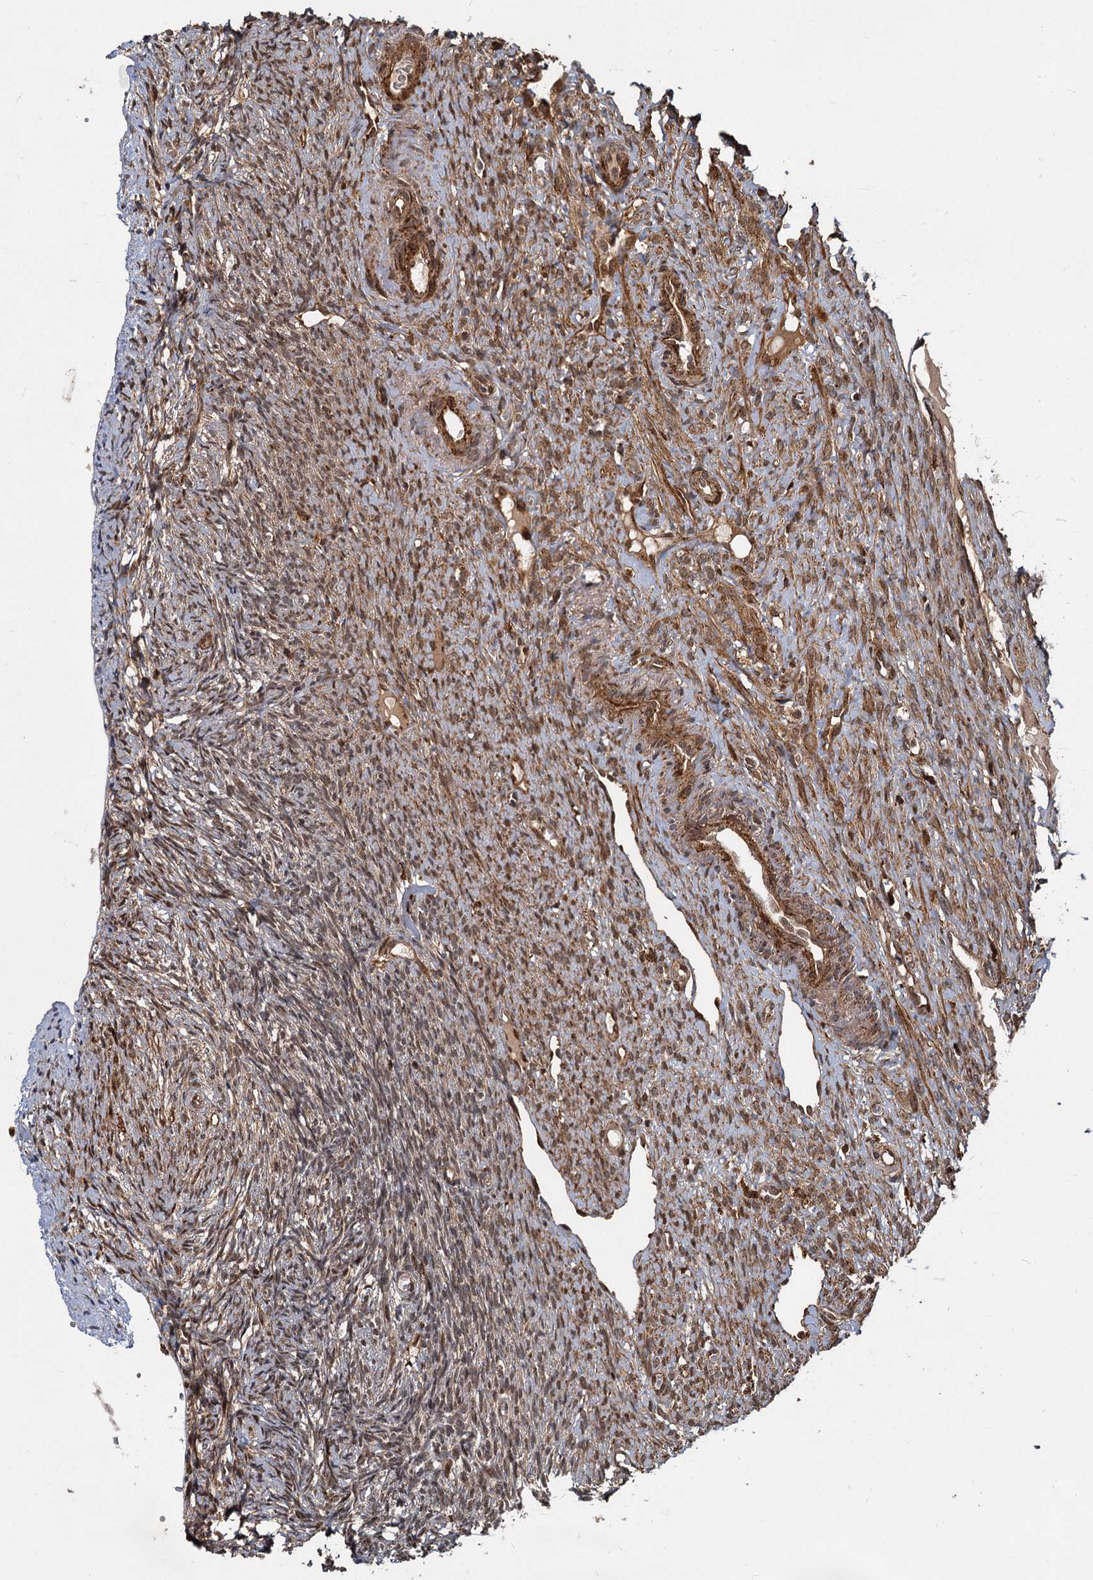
{"staining": {"intensity": "weak", "quantity": "25%-75%", "location": "cytoplasmic/membranous,nuclear"}, "tissue": "ovary", "cell_type": "Ovarian stroma cells", "image_type": "normal", "snomed": [{"axis": "morphology", "description": "Normal tissue, NOS"}, {"axis": "topography", "description": "Ovary"}], "caption": "Immunohistochemistry (IHC) micrograph of benign human ovary stained for a protein (brown), which exhibits low levels of weak cytoplasmic/membranous,nuclear expression in approximately 25%-75% of ovarian stroma cells.", "gene": "TRIM23", "patient": {"sex": "female", "age": 51}}